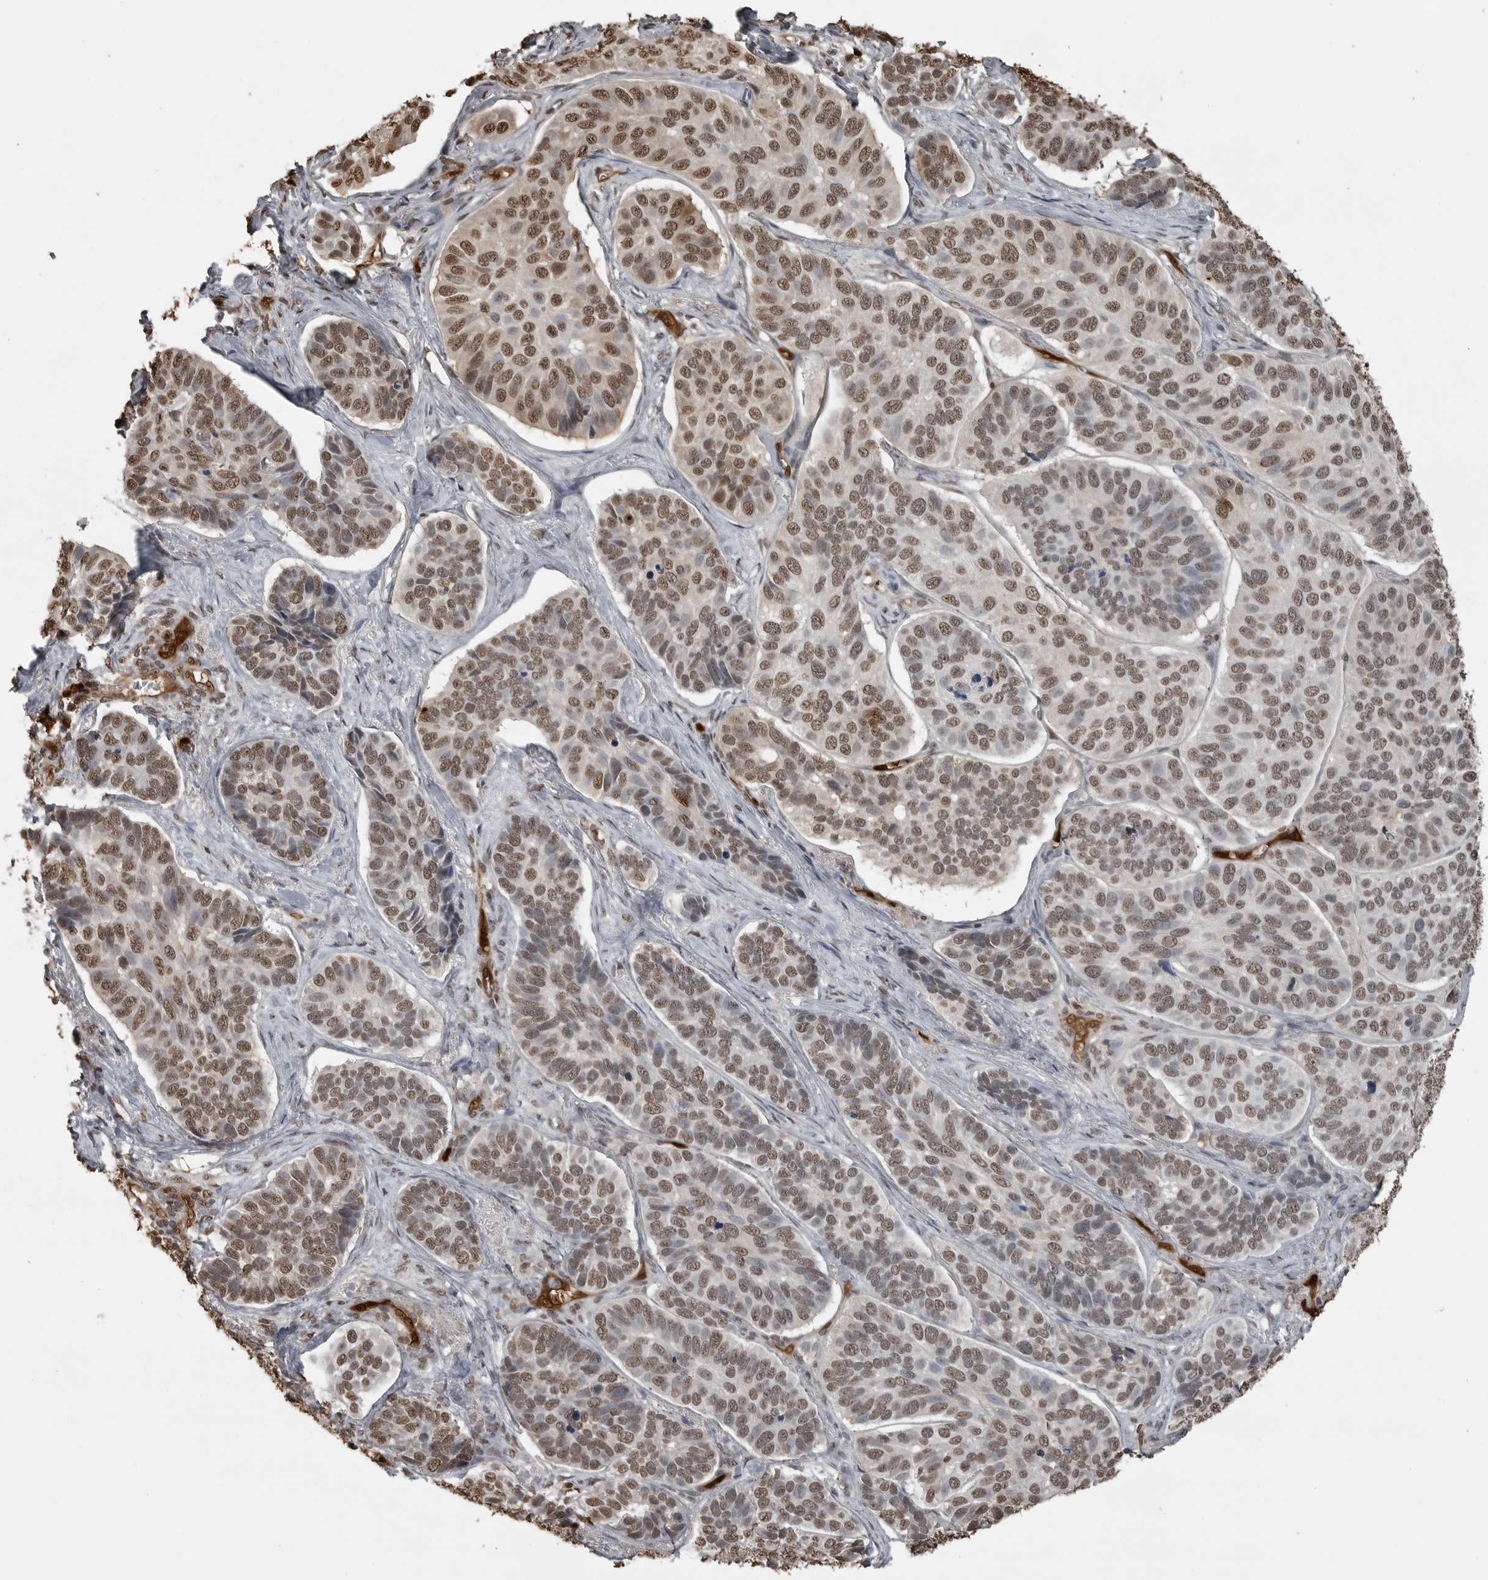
{"staining": {"intensity": "moderate", "quantity": ">75%", "location": "nuclear"}, "tissue": "skin cancer", "cell_type": "Tumor cells", "image_type": "cancer", "snomed": [{"axis": "morphology", "description": "Basal cell carcinoma"}, {"axis": "topography", "description": "Skin"}], "caption": "Protein staining displays moderate nuclear staining in about >75% of tumor cells in basal cell carcinoma (skin).", "gene": "SMAD2", "patient": {"sex": "male", "age": 62}}